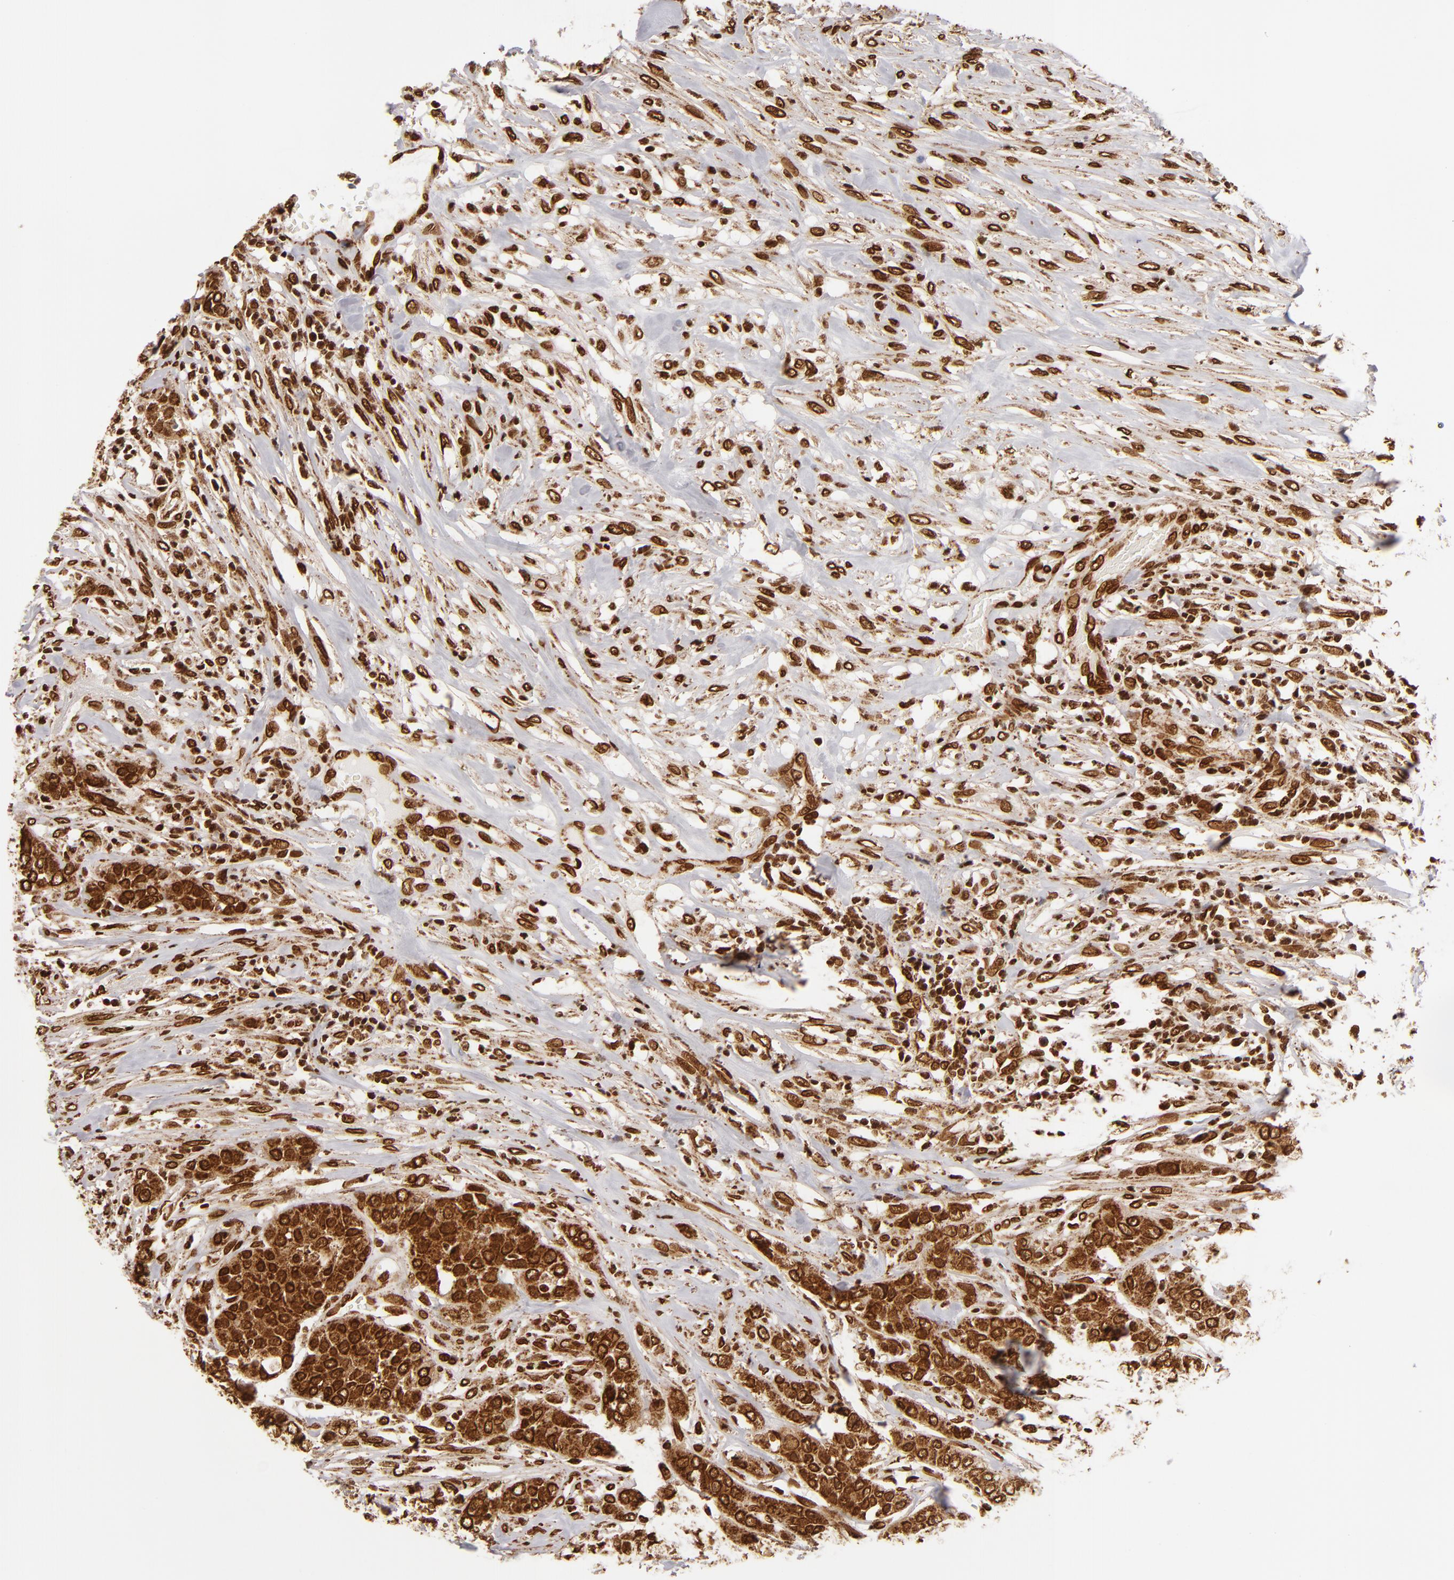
{"staining": {"intensity": "strong", "quantity": ">75%", "location": "cytoplasmic/membranous,nuclear"}, "tissue": "urothelial cancer", "cell_type": "Tumor cells", "image_type": "cancer", "snomed": [{"axis": "morphology", "description": "Urothelial carcinoma, High grade"}, {"axis": "topography", "description": "Urinary bladder"}], "caption": "A high amount of strong cytoplasmic/membranous and nuclear positivity is identified in approximately >75% of tumor cells in urothelial cancer tissue.", "gene": "CUL3", "patient": {"sex": "male", "age": 74}}